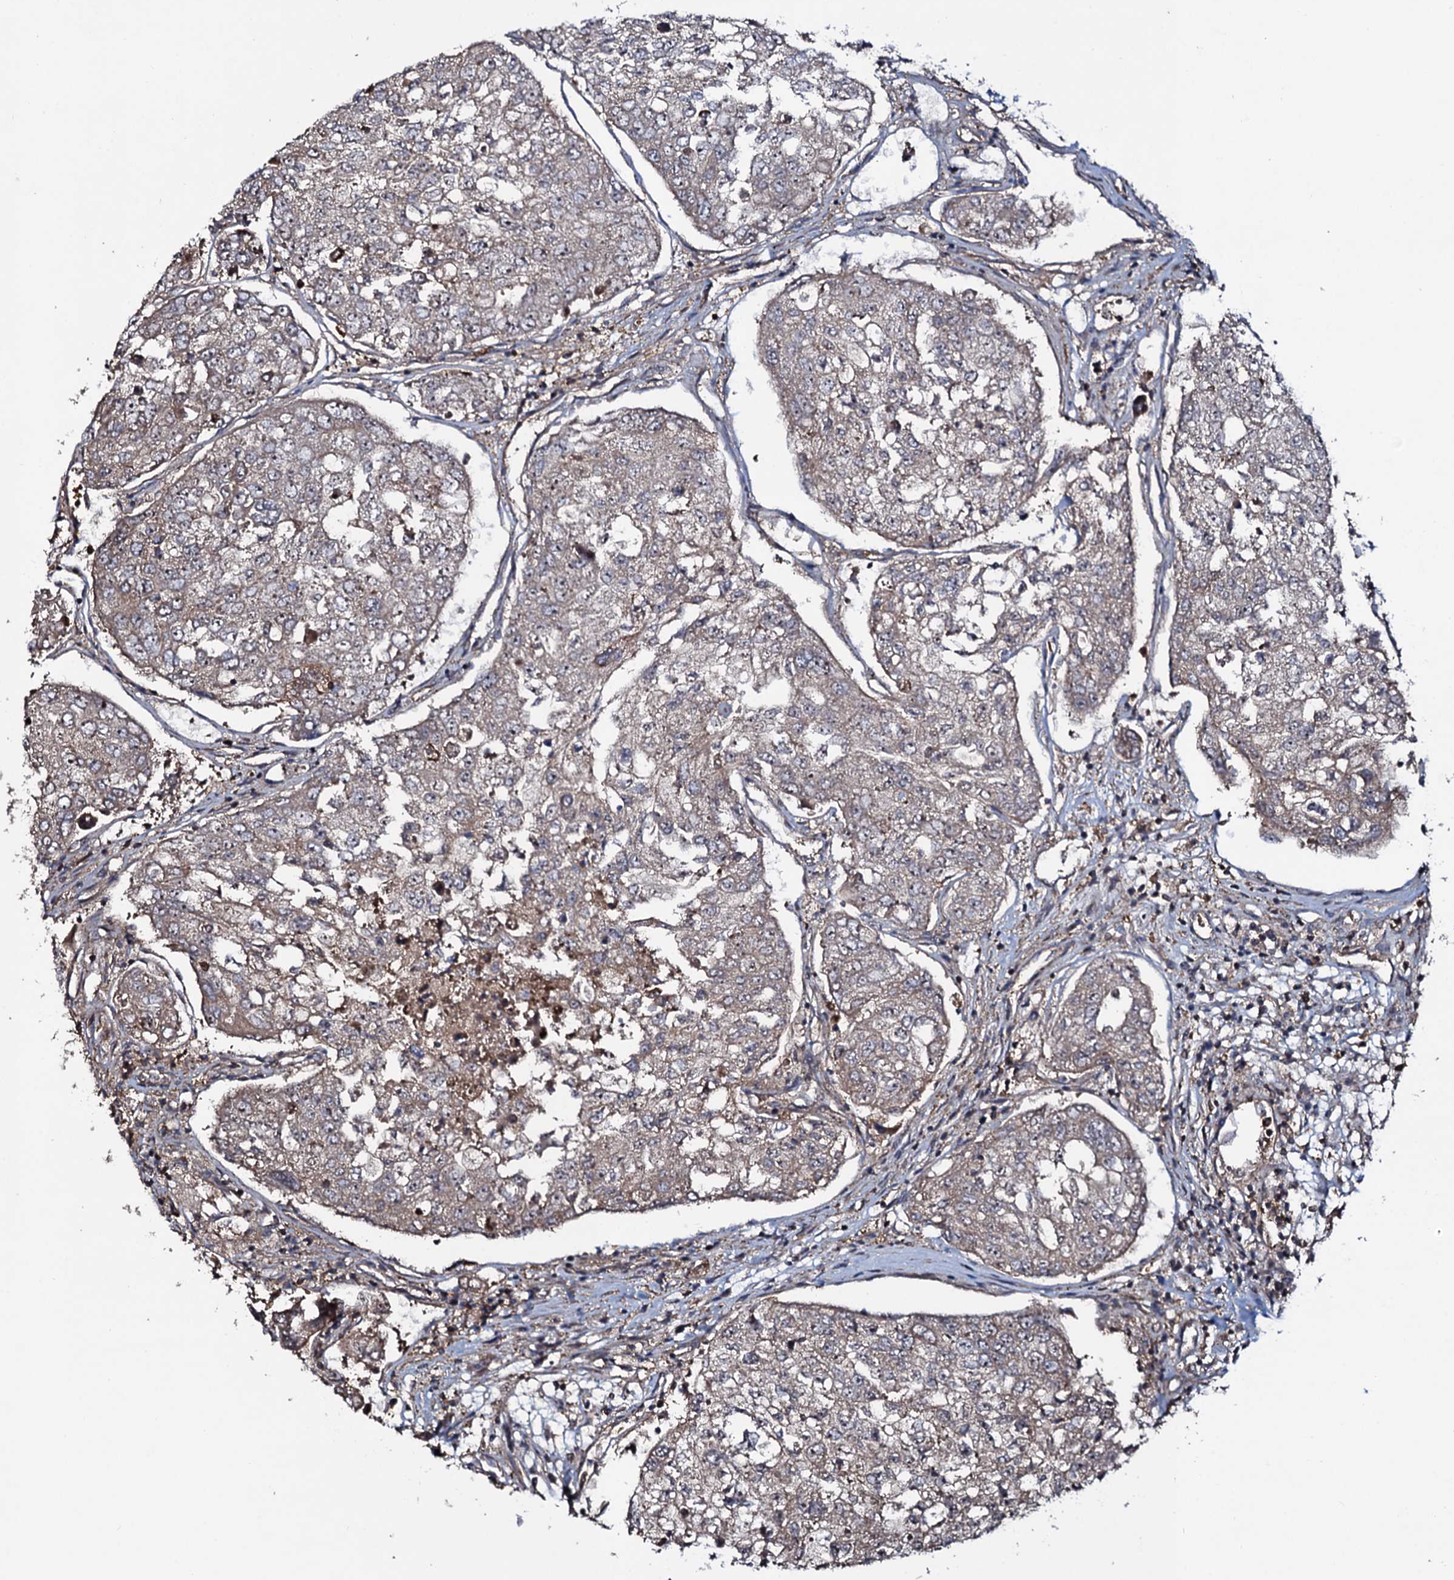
{"staining": {"intensity": "weak", "quantity": "25%-75%", "location": "cytoplasmic/membranous"}, "tissue": "urothelial cancer", "cell_type": "Tumor cells", "image_type": "cancer", "snomed": [{"axis": "morphology", "description": "Urothelial carcinoma, High grade"}, {"axis": "topography", "description": "Lymph node"}, {"axis": "topography", "description": "Urinary bladder"}], "caption": "The micrograph demonstrates a brown stain indicating the presence of a protein in the cytoplasmic/membranous of tumor cells in urothelial cancer.", "gene": "COG6", "patient": {"sex": "male", "age": 51}}